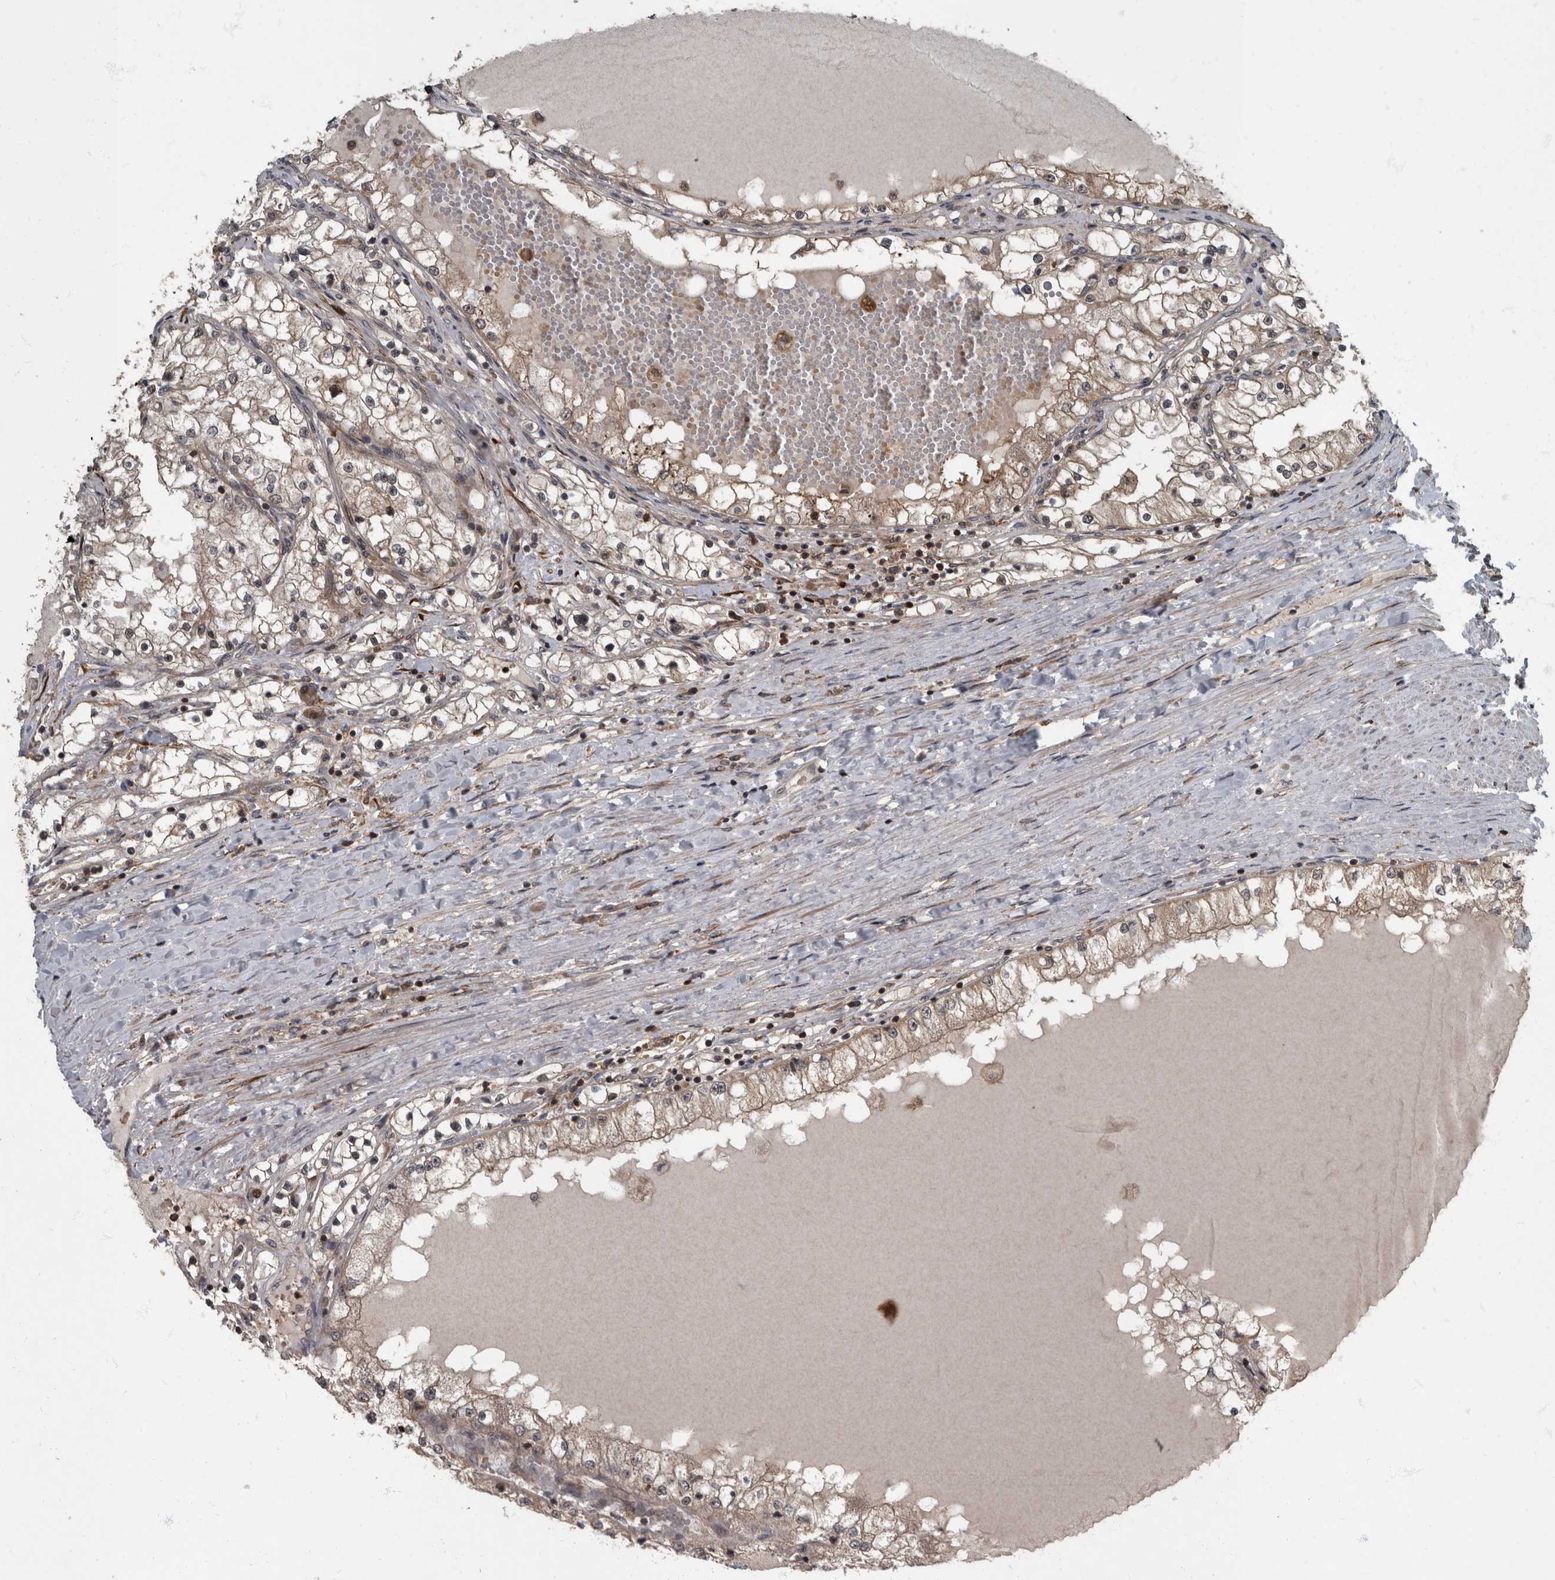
{"staining": {"intensity": "weak", "quantity": ">75%", "location": "cytoplasmic/membranous,nuclear"}, "tissue": "renal cancer", "cell_type": "Tumor cells", "image_type": "cancer", "snomed": [{"axis": "morphology", "description": "Adenocarcinoma, NOS"}, {"axis": "topography", "description": "Kidney"}], "caption": "Weak cytoplasmic/membranous and nuclear protein positivity is appreciated in approximately >75% of tumor cells in adenocarcinoma (renal).", "gene": "RABGGTB", "patient": {"sex": "male", "age": 68}}